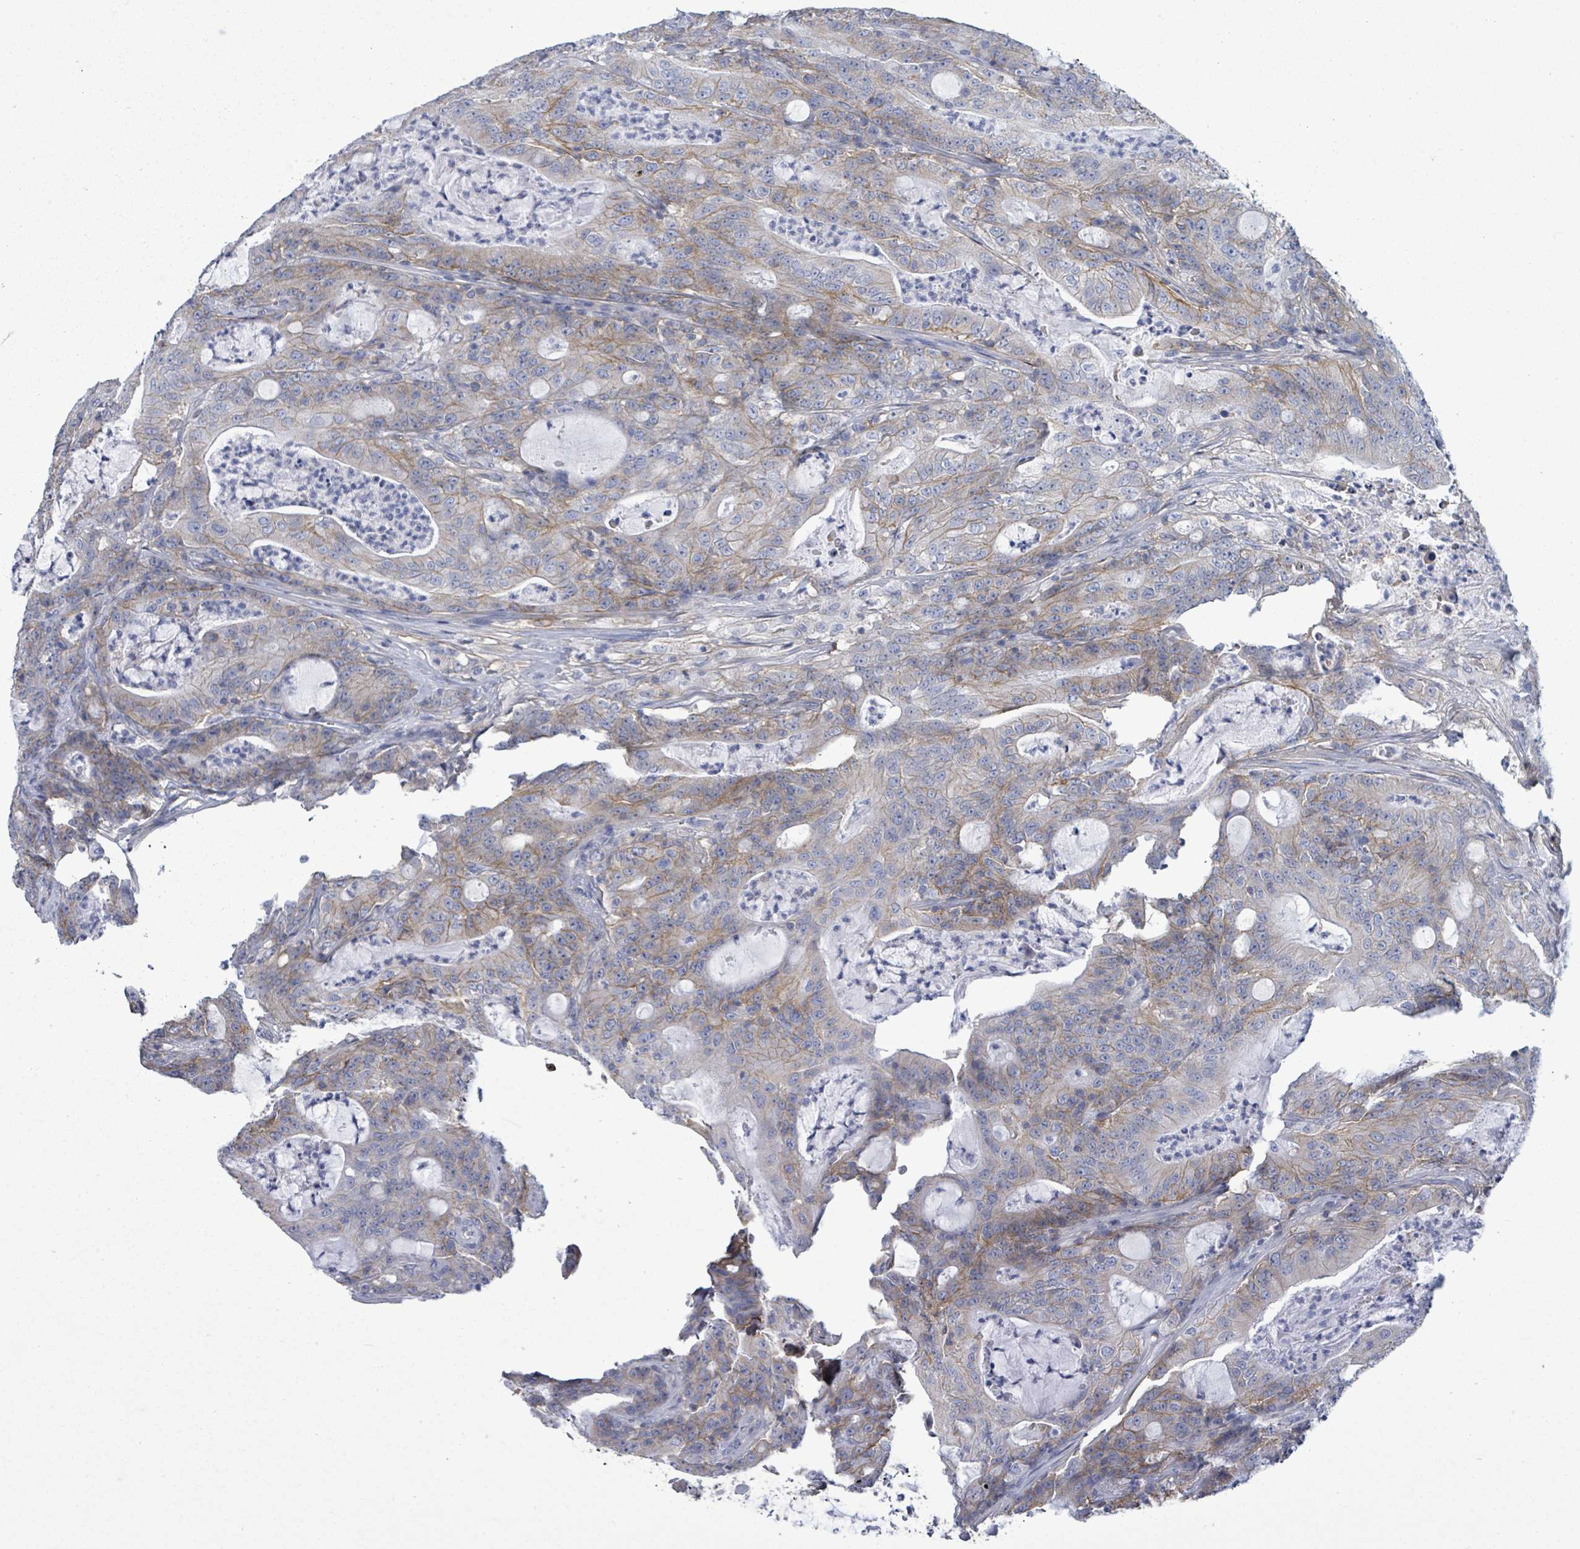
{"staining": {"intensity": "moderate", "quantity": "<25%", "location": "cytoplasmic/membranous"}, "tissue": "colorectal cancer", "cell_type": "Tumor cells", "image_type": "cancer", "snomed": [{"axis": "morphology", "description": "Adenocarcinoma, NOS"}, {"axis": "topography", "description": "Colon"}], "caption": "A histopathology image of human colorectal adenocarcinoma stained for a protein shows moderate cytoplasmic/membranous brown staining in tumor cells.", "gene": "BSG", "patient": {"sex": "male", "age": 83}}